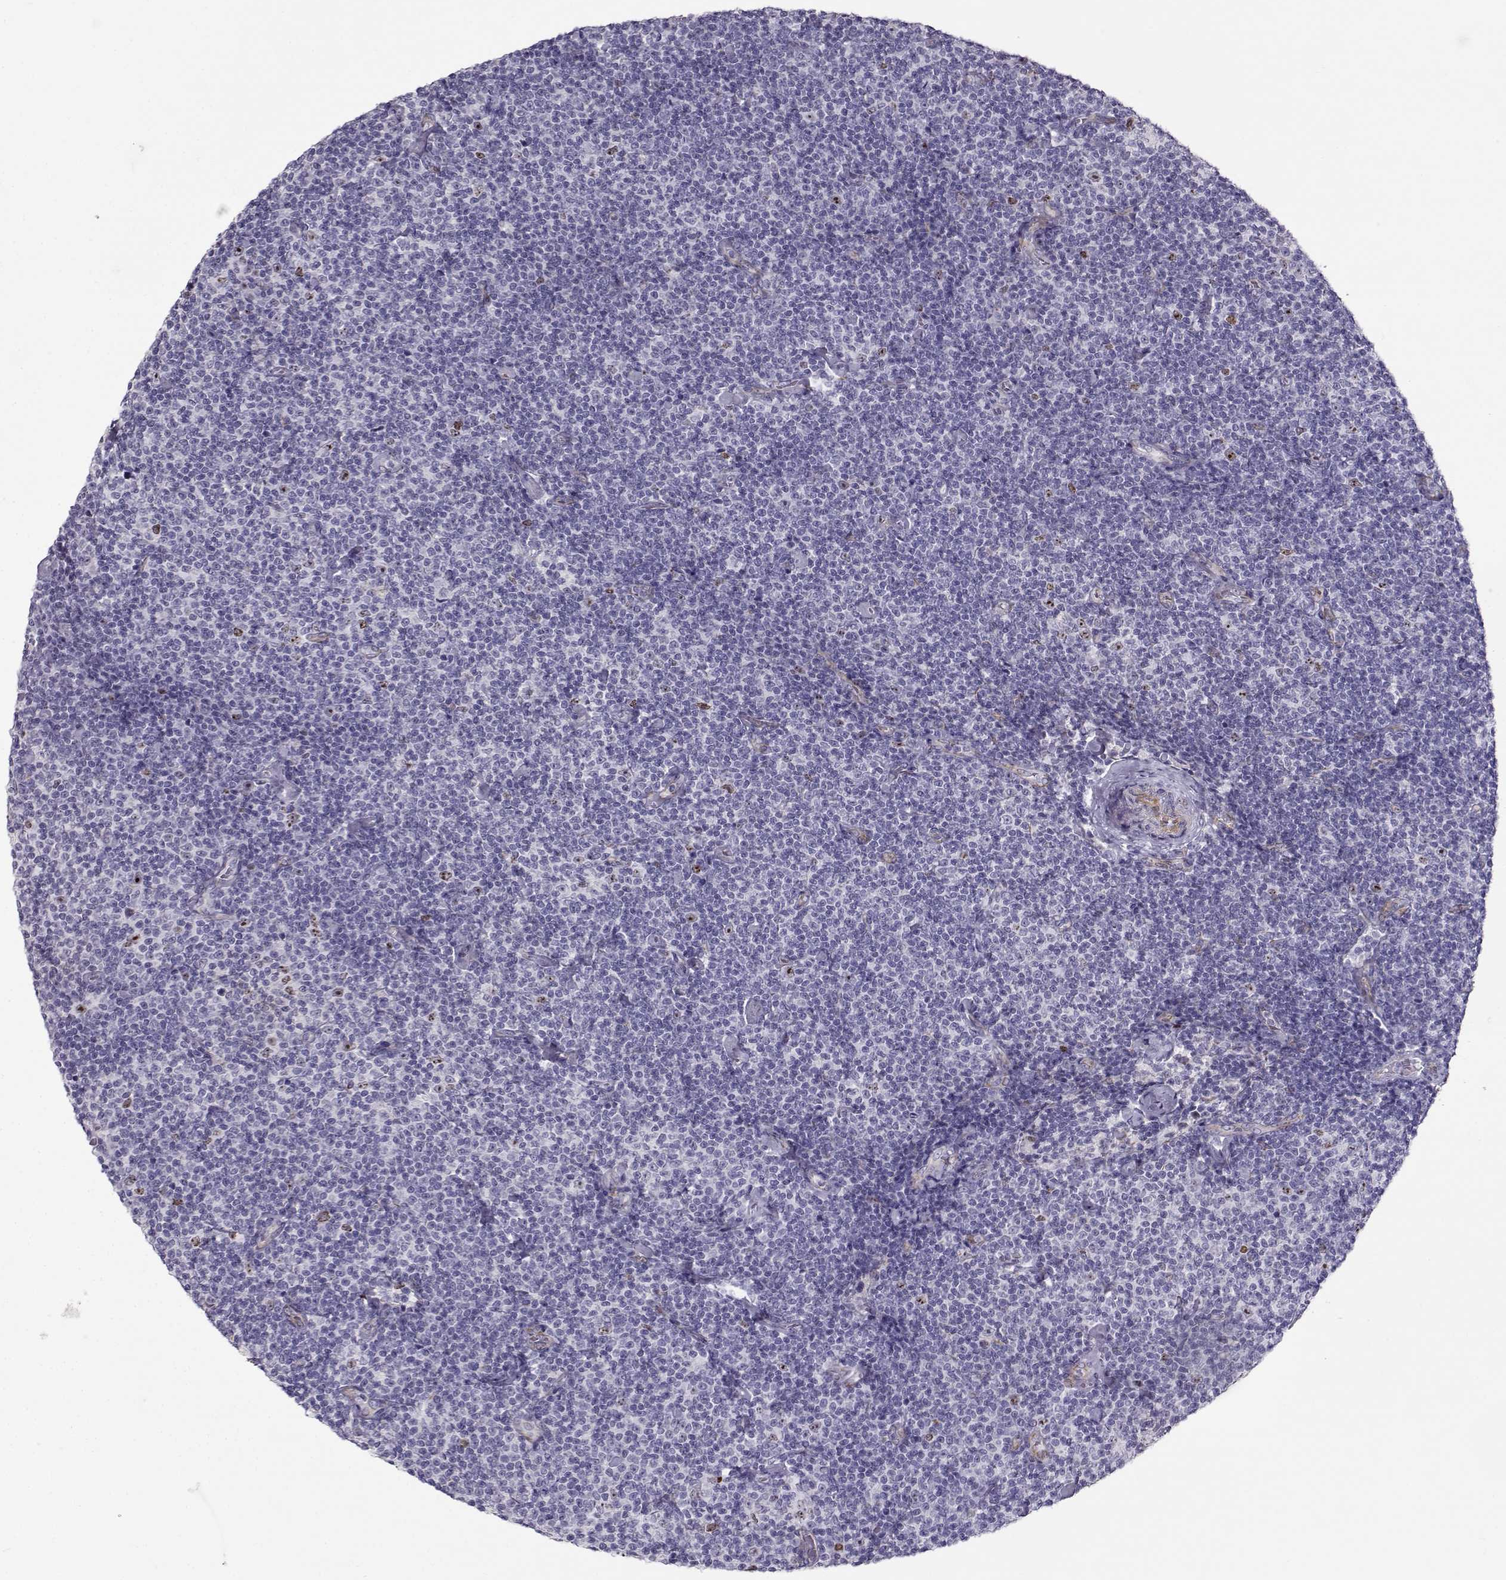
{"staining": {"intensity": "negative", "quantity": "none", "location": "none"}, "tissue": "lymphoma", "cell_type": "Tumor cells", "image_type": "cancer", "snomed": [{"axis": "morphology", "description": "Malignant lymphoma, non-Hodgkin's type, Low grade"}, {"axis": "topography", "description": "Lymph node"}], "caption": "Human lymphoma stained for a protein using IHC displays no staining in tumor cells.", "gene": "NPW", "patient": {"sex": "male", "age": 81}}